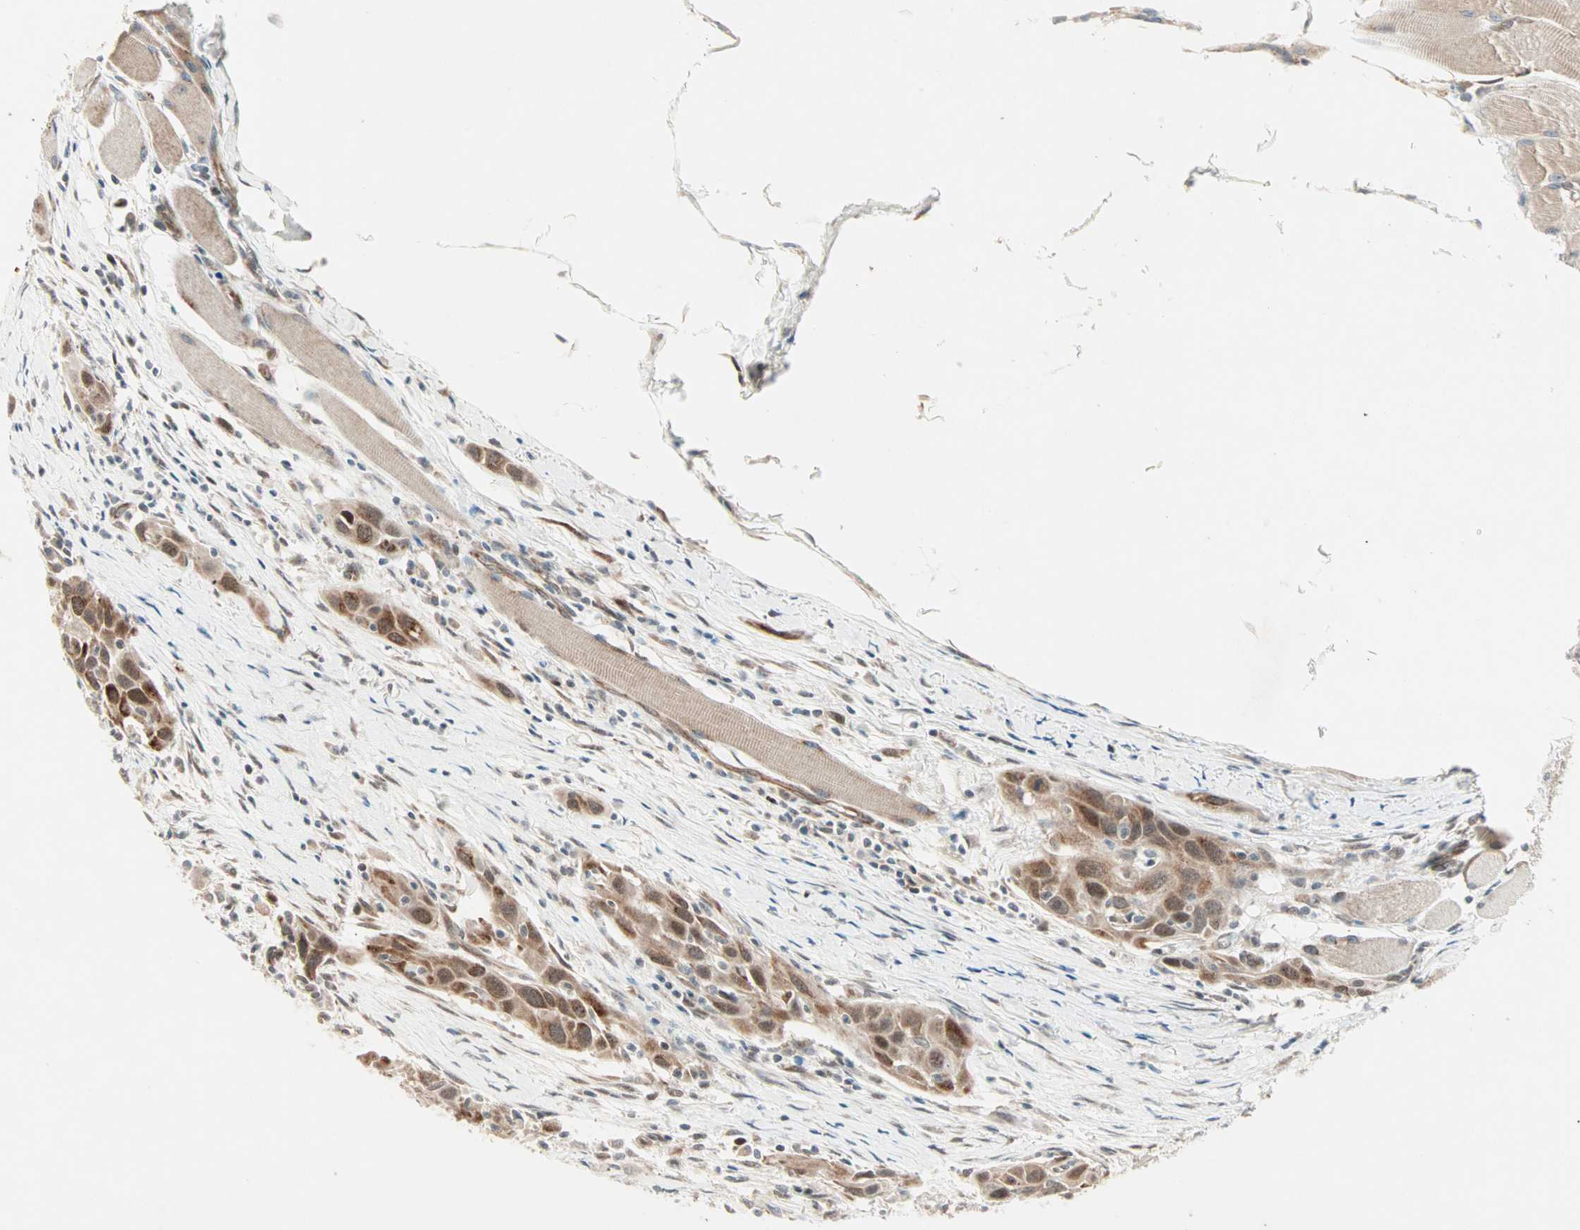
{"staining": {"intensity": "moderate", "quantity": ">75%", "location": "cytoplasmic/membranous,nuclear"}, "tissue": "head and neck cancer", "cell_type": "Tumor cells", "image_type": "cancer", "snomed": [{"axis": "morphology", "description": "Squamous cell carcinoma, NOS"}, {"axis": "topography", "description": "Oral tissue"}, {"axis": "topography", "description": "Head-Neck"}], "caption": "A micrograph showing moderate cytoplasmic/membranous and nuclear staining in about >75% of tumor cells in head and neck cancer, as visualized by brown immunohistochemical staining.", "gene": "ZNF37A", "patient": {"sex": "female", "age": 50}}